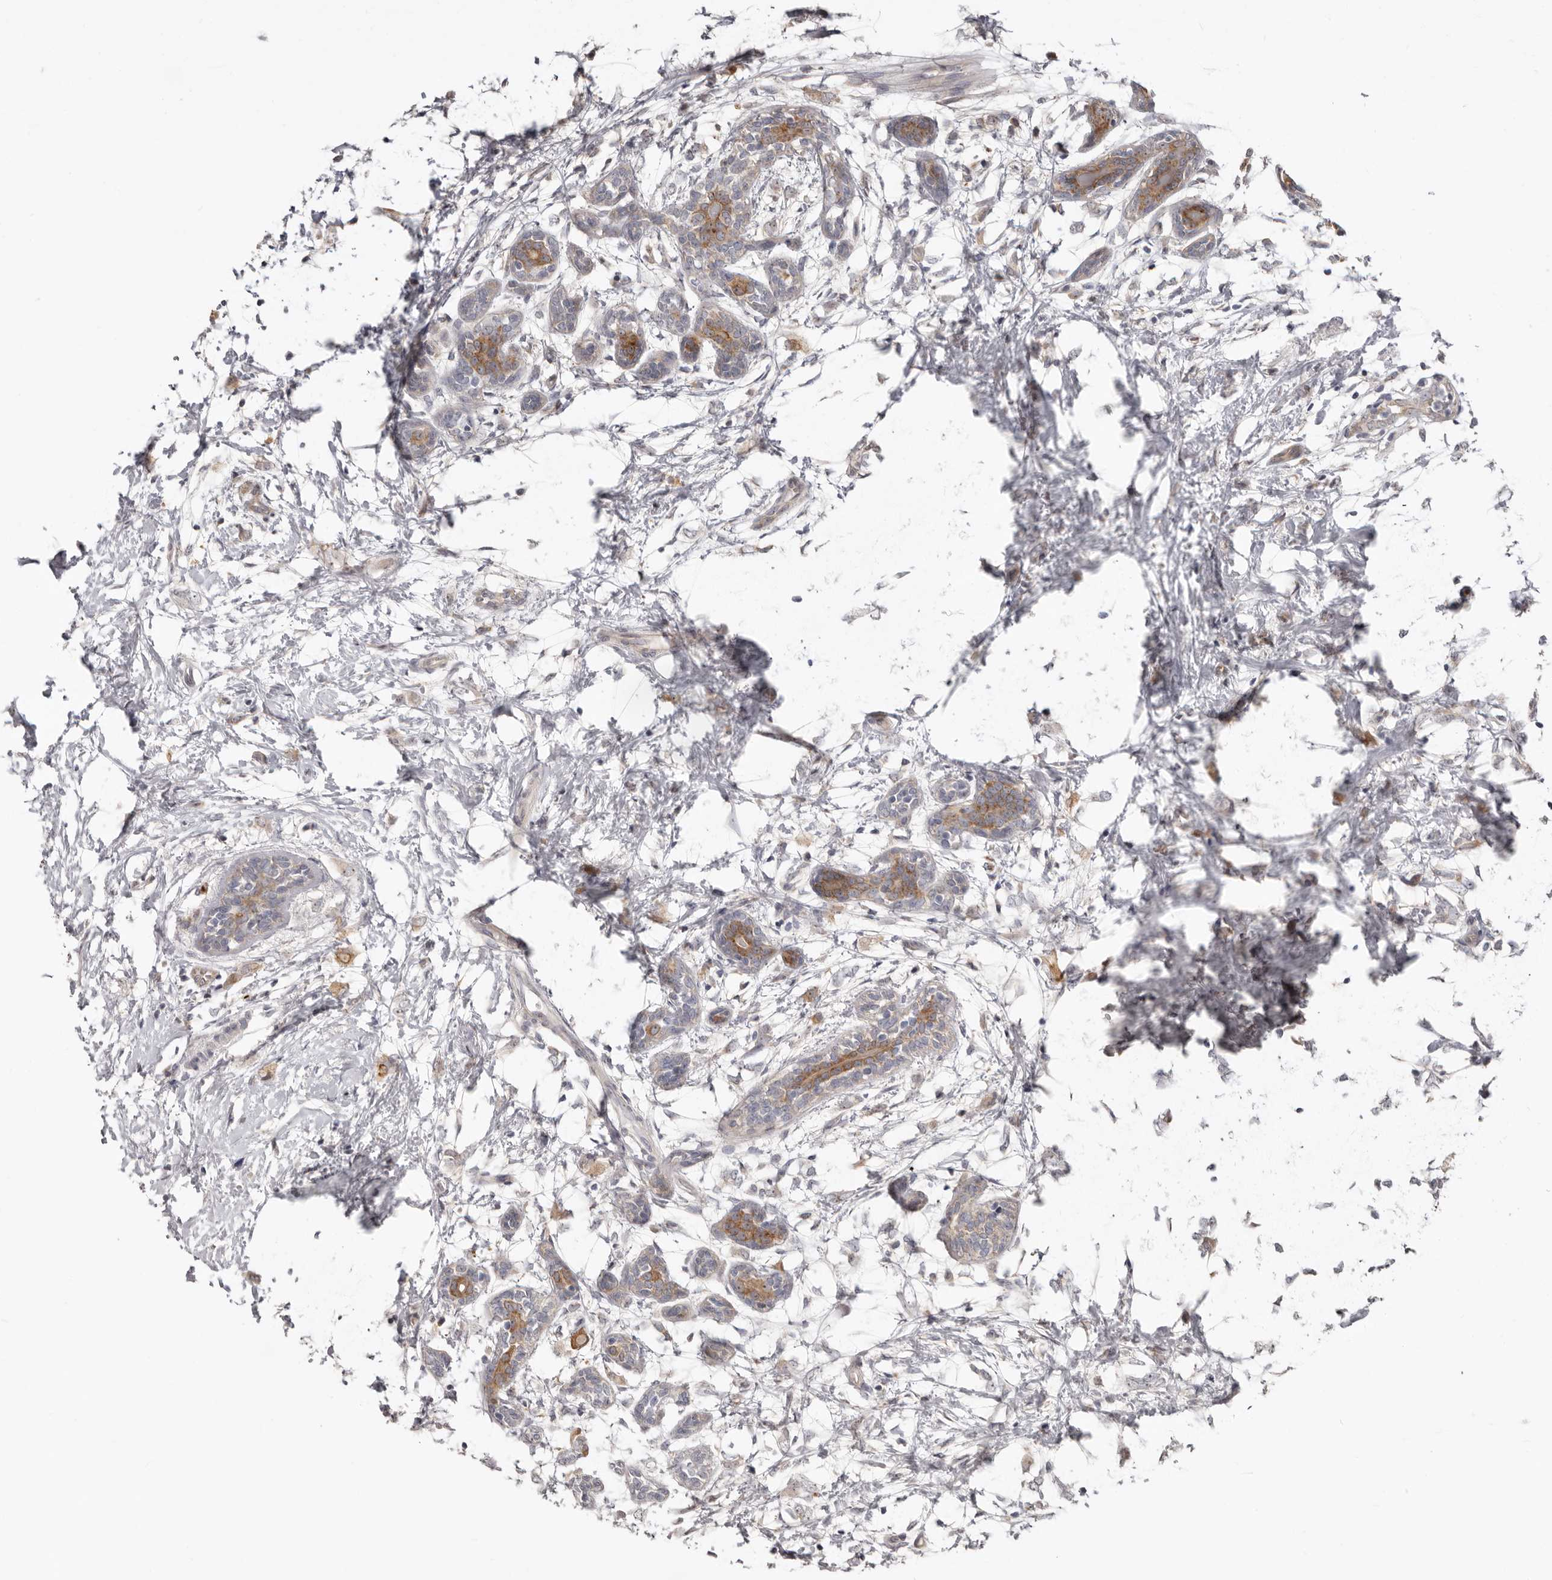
{"staining": {"intensity": "weak", "quantity": "25%-75%", "location": "cytoplasmic/membranous"}, "tissue": "breast cancer", "cell_type": "Tumor cells", "image_type": "cancer", "snomed": [{"axis": "morphology", "description": "Normal tissue, NOS"}, {"axis": "morphology", "description": "Lobular carcinoma"}, {"axis": "topography", "description": "Breast"}], "caption": "Human breast lobular carcinoma stained with a brown dye demonstrates weak cytoplasmic/membranous positive staining in approximately 25%-75% of tumor cells.", "gene": "BAD", "patient": {"sex": "female", "age": 47}}